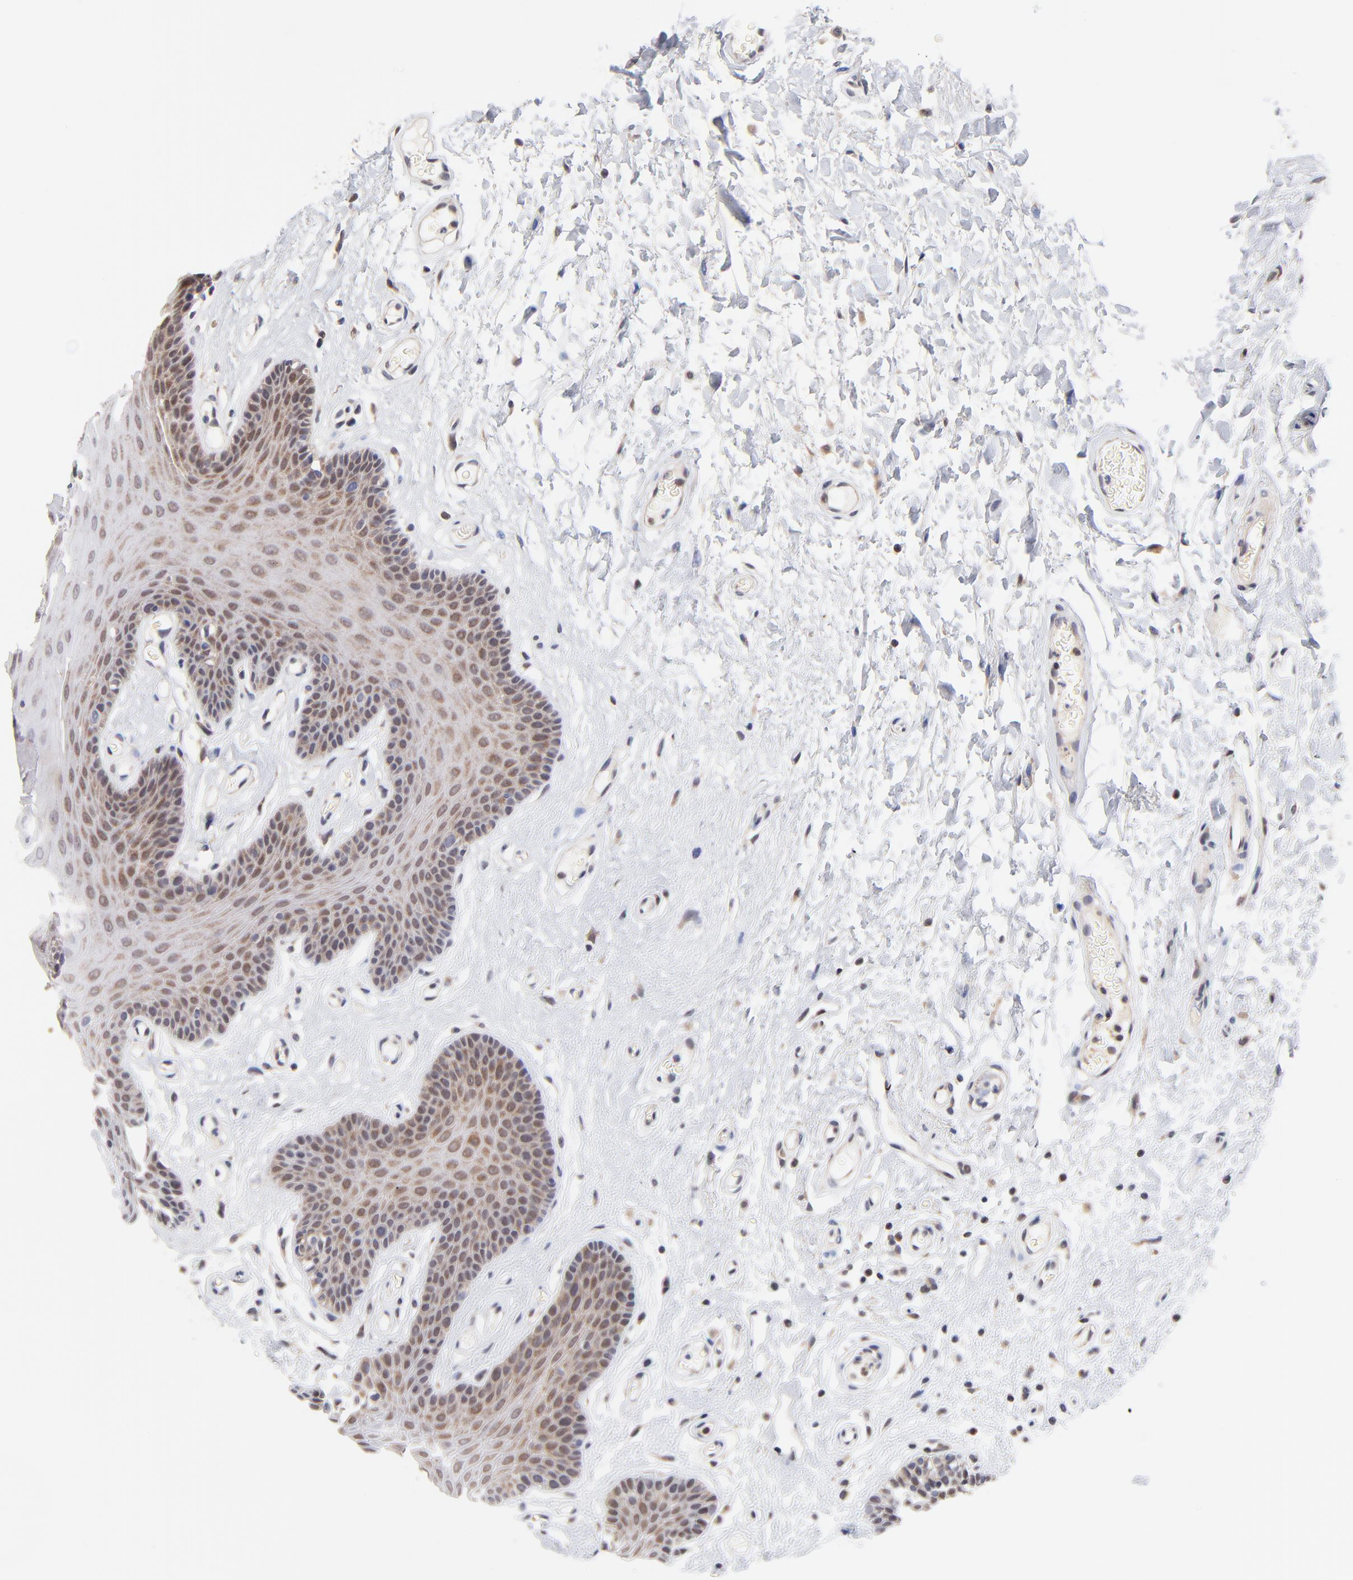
{"staining": {"intensity": "moderate", "quantity": "25%-75%", "location": "cytoplasmic/membranous"}, "tissue": "oral mucosa", "cell_type": "Squamous epithelial cells", "image_type": "normal", "snomed": [{"axis": "morphology", "description": "Normal tissue, NOS"}, {"axis": "morphology", "description": "Squamous cell carcinoma, NOS"}, {"axis": "topography", "description": "Skeletal muscle"}, {"axis": "topography", "description": "Oral tissue"}, {"axis": "topography", "description": "Head-Neck"}], "caption": "Immunohistochemistry (DAB) staining of benign human oral mucosa shows moderate cytoplasmic/membranous protein positivity in approximately 25%-75% of squamous epithelial cells.", "gene": "TXNL1", "patient": {"sex": "male", "age": 71}}